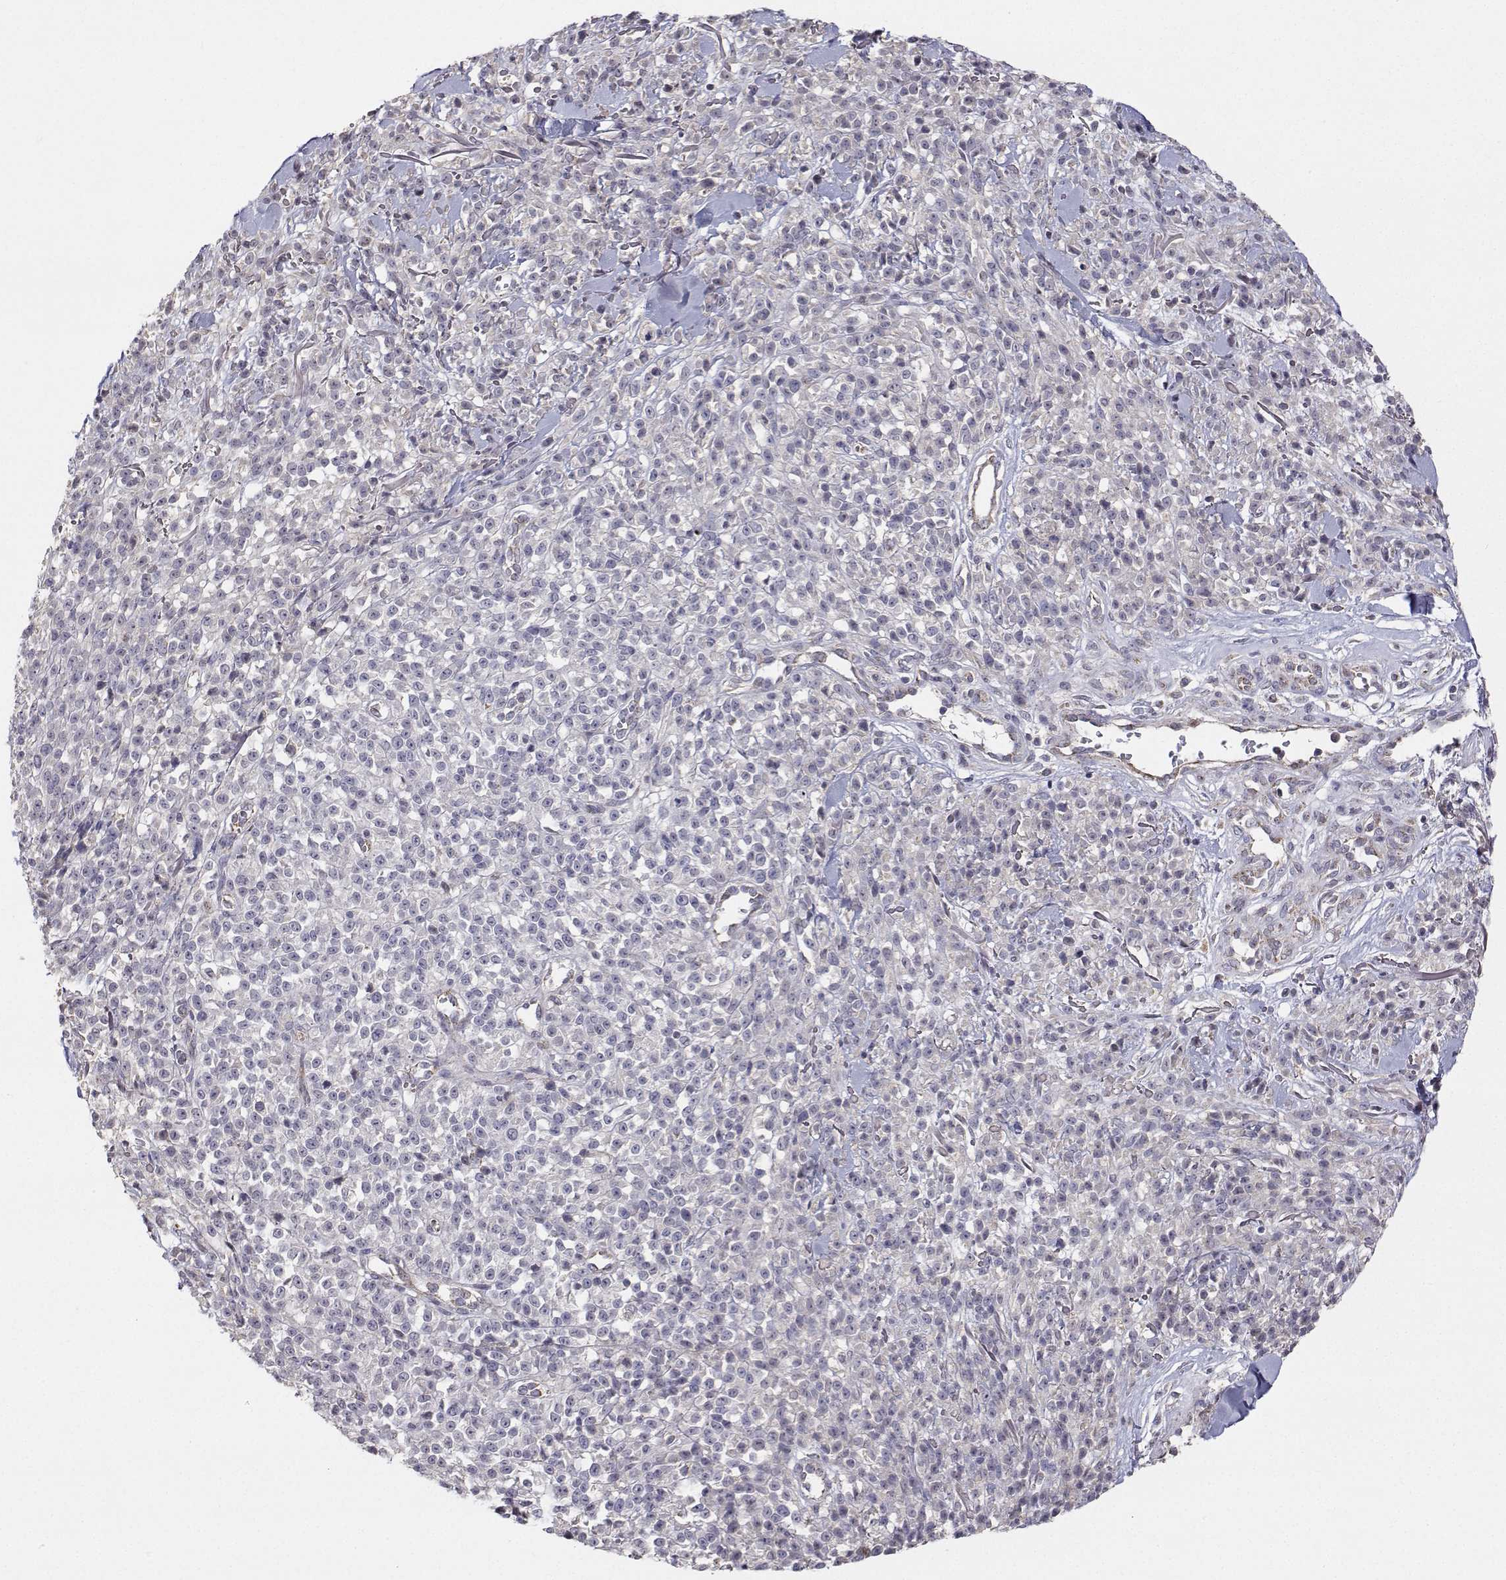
{"staining": {"intensity": "negative", "quantity": "none", "location": "none"}, "tissue": "melanoma", "cell_type": "Tumor cells", "image_type": "cancer", "snomed": [{"axis": "morphology", "description": "Malignant melanoma, NOS"}, {"axis": "topography", "description": "Skin"}, {"axis": "topography", "description": "Skin of trunk"}], "caption": "Malignant melanoma was stained to show a protein in brown. There is no significant staining in tumor cells.", "gene": "MRPL3", "patient": {"sex": "male", "age": 74}}